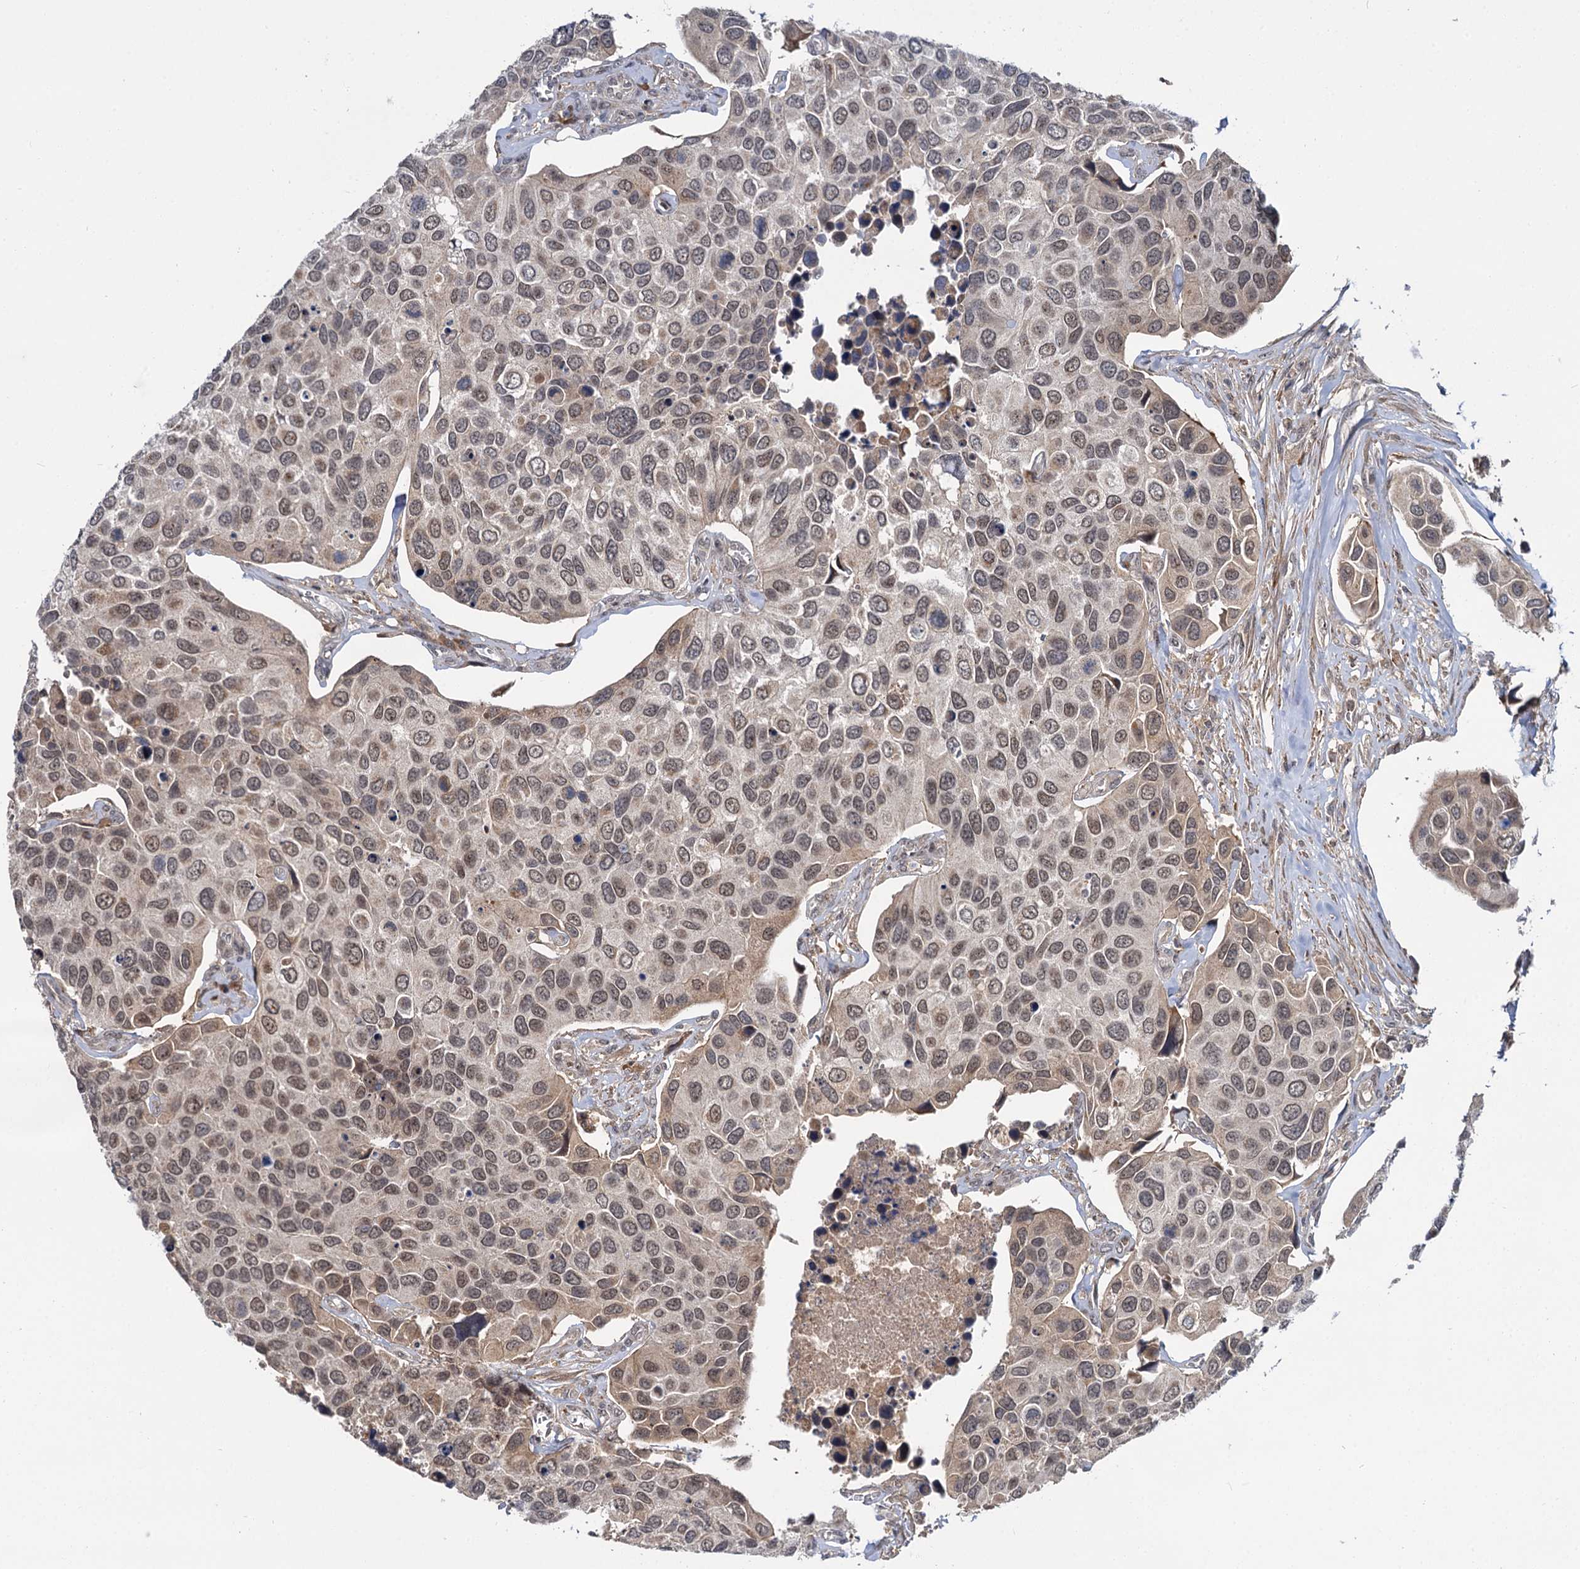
{"staining": {"intensity": "weak", "quantity": ">75%", "location": "nuclear"}, "tissue": "urothelial cancer", "cell_type": "Tumor cells", "image_type": "cancer", "snomed": [{"axis": "morphology", "description": "Urothelial carcinoma, High grade"}, {"axis": "topography", "description": "Urinary bladder"}], "caption": "This is a photomicrograph of immunohistochemistry (IHC) staining of urothelial cancer, which shows weak expression in the nuclear of tumor cells.", "gene": "MBD6", "patient": {"sex": "male", "age": 74}}